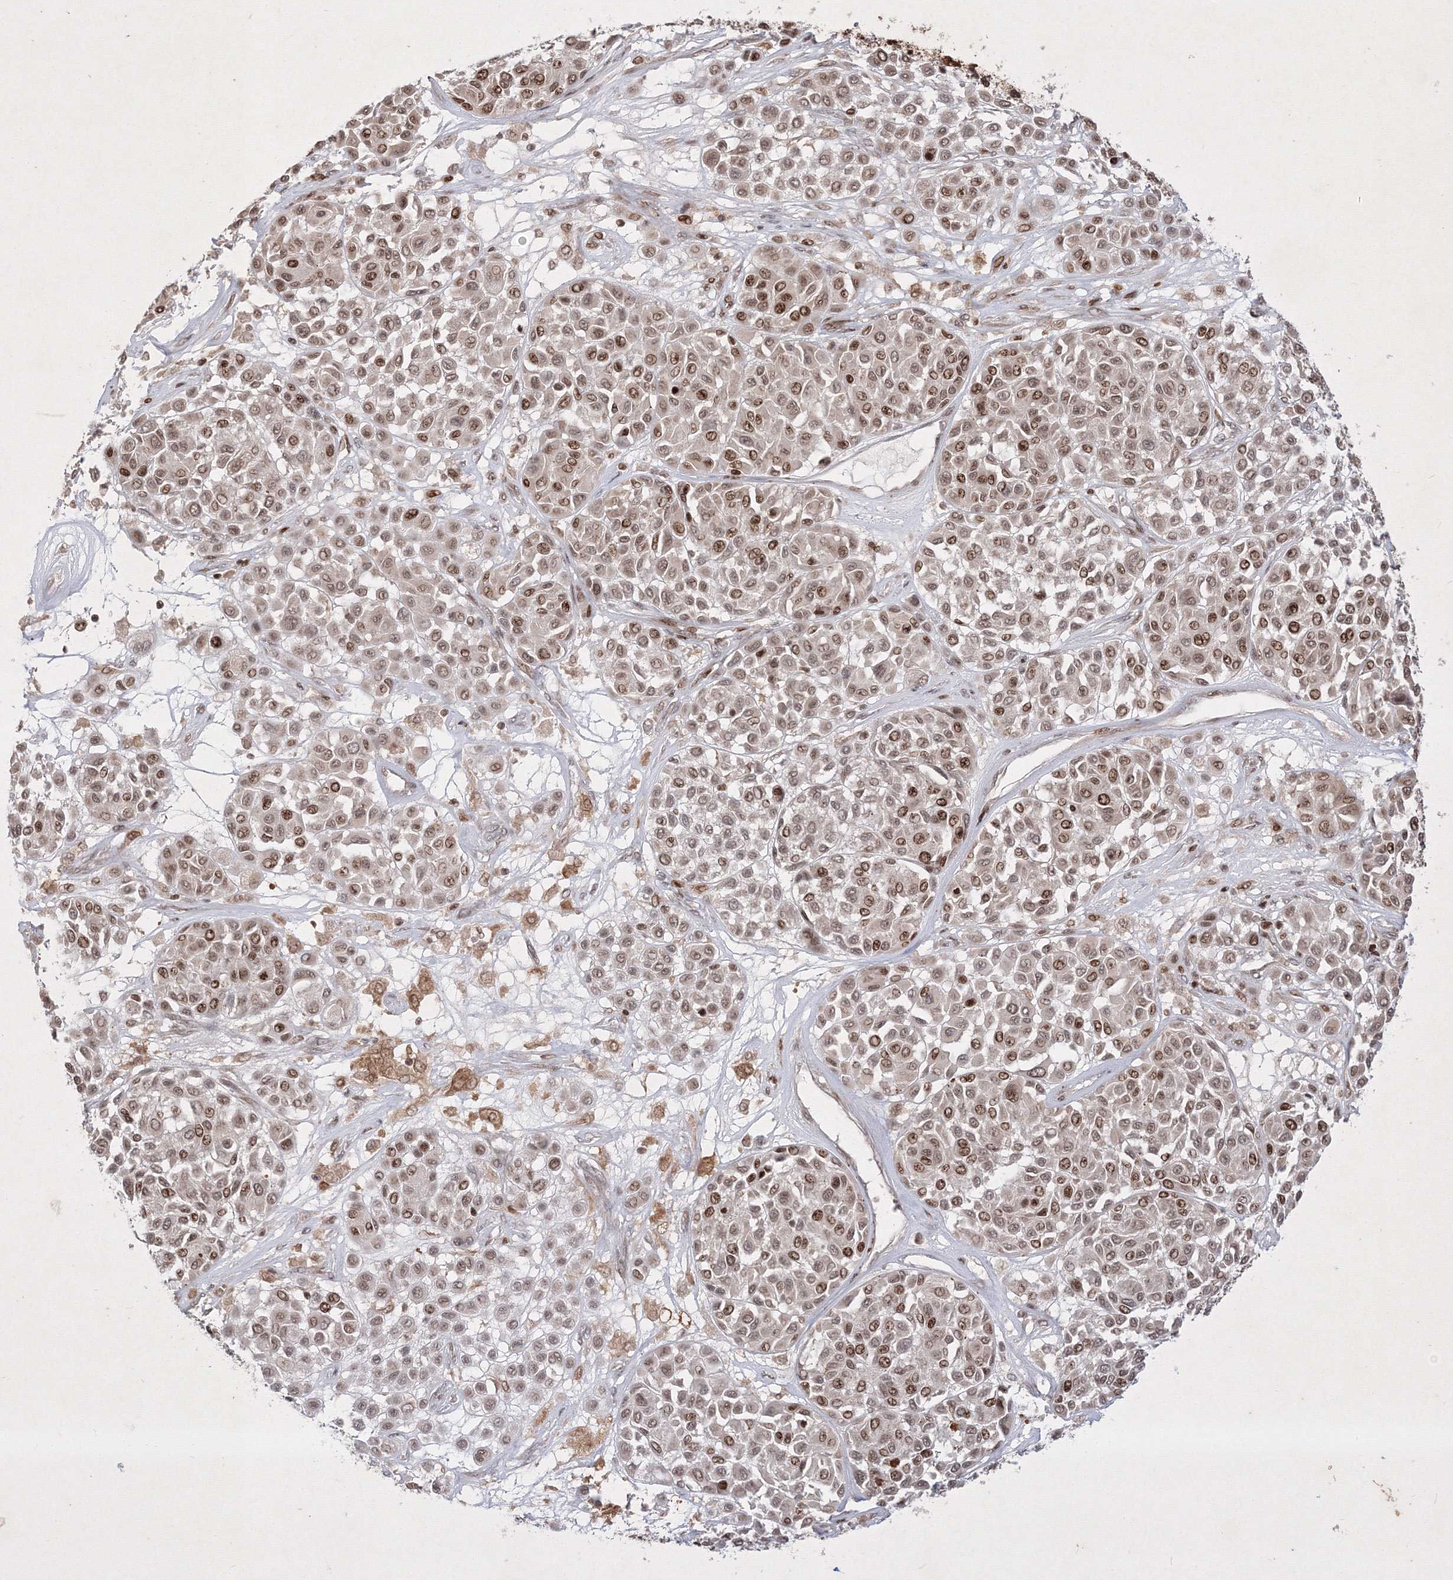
{"staining": {"intensity": "moderate", "quantity": ">75%", "location": "nuclear"}, "tissue": "melanoma", "cell_type": "Tumor cells", "image_type": "cancer", "snomed": [{"axis": "morphology", "description": "Malignant melanoma, Metastatic site"}, {"axis": "topography", "description": "Soft tissue"}], "caption": "Human melanoma stained with a protein marker displays moderate staining in tumor cells.", "gene": "TAB1", "patient": {"sex": "male", "age": 41}}